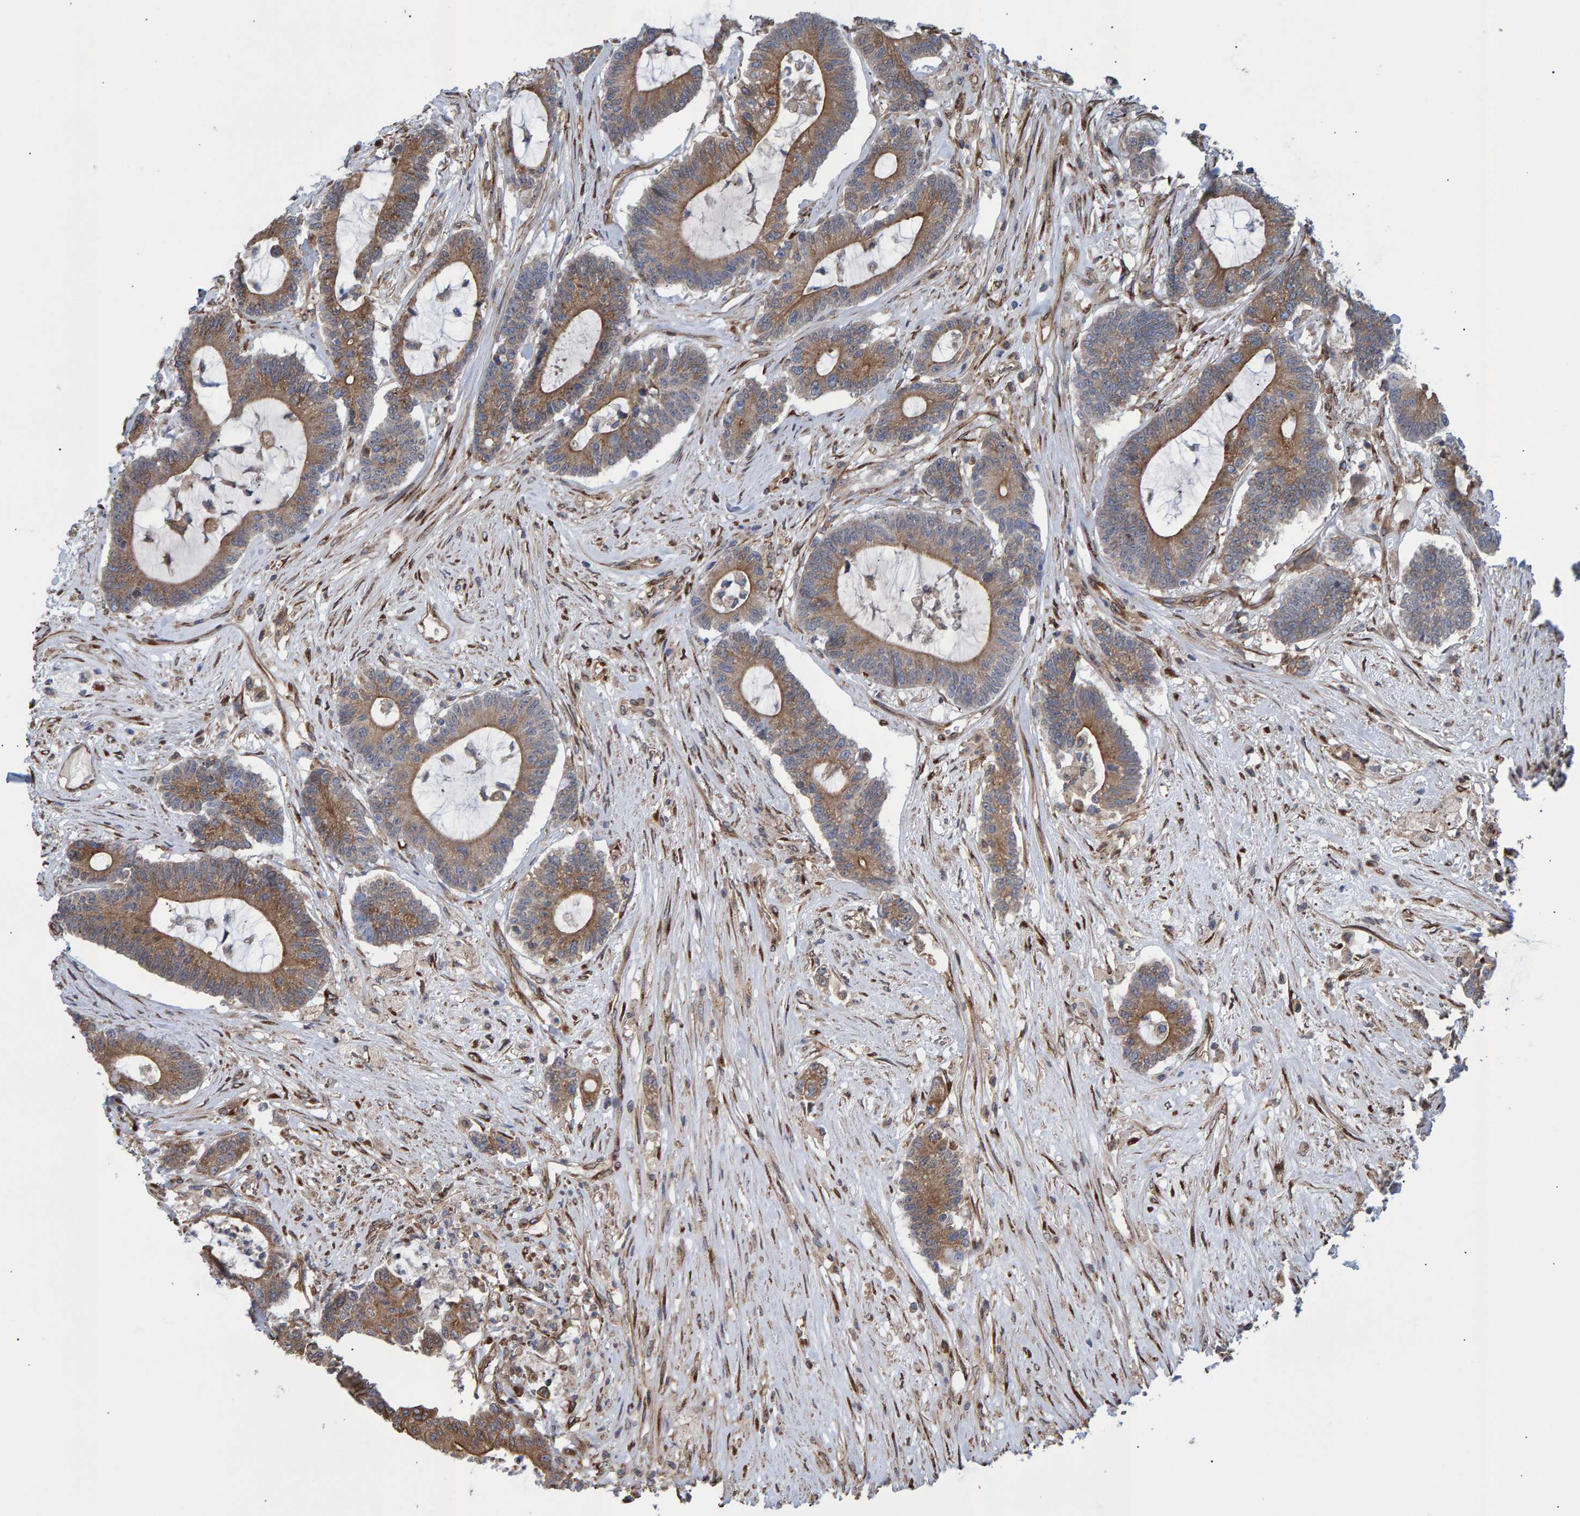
{"staining": {"intensity": "moderate", "quantity": ">75%", "location": "cytoplasmic/membranous"}, "tissue": "colorectal cancer", "cell_type": "Tumor cells", "image_type": "cancer", "snomed": [{"axis": "morphology", "description": "Adenocarcinoma, NOS"}, {"axis": "topography", "description": "Colon"}], "caption": "This photomicrograph demonstrates immunohistochemistry staining of colorectal cancer (adenocarcinoma), with medium moderate cytoplasmic/membranous positivity in about >75% of tumor cells.", "gene": "FAM117A", "patient": {"sex": "female", "age": 84}}